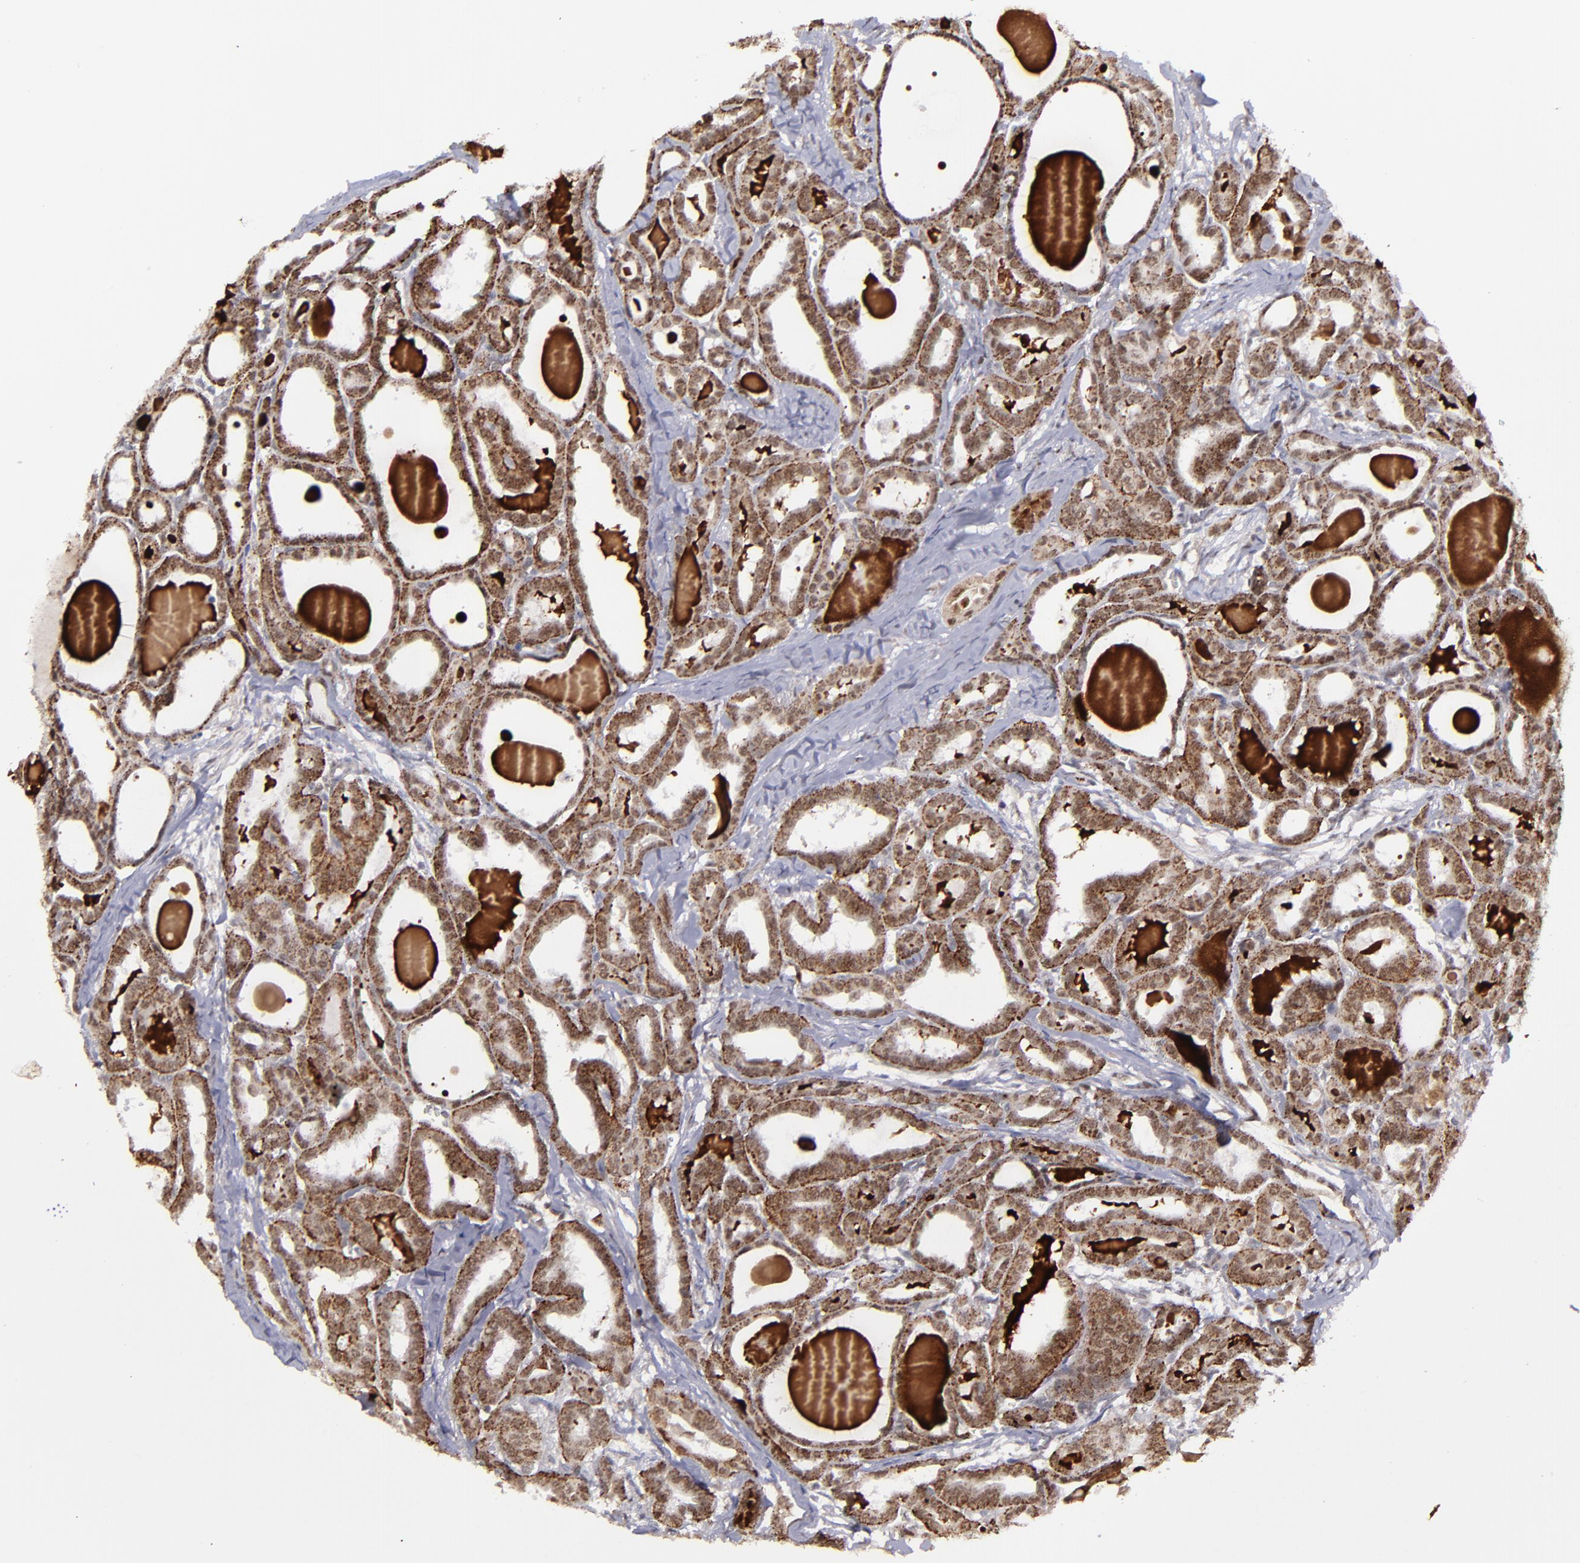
{"staining": {"intensity": "strong", "quantity": ">75%", "location": "cytoplasmic/membranous,nuclear"}, "tissue": "thyroid cancer", "cell_type": "Tumor cells", "image_type": "cancer", "snomed": [{"axis": "morphology", "description": "Carcinoma, NOS"}, {"axis": "topography", "description": "Thyroid gland"}], "caption": "An immunohistochemistry (IHC) image of tumor tissue is shown. Protein staining in brown labels strong cytoplasmic/membranous and nuclear positivity in thyroid cancer within tumor cells.", "gene": "RREB1", "patient": {"sex": "female", "age": 91}}